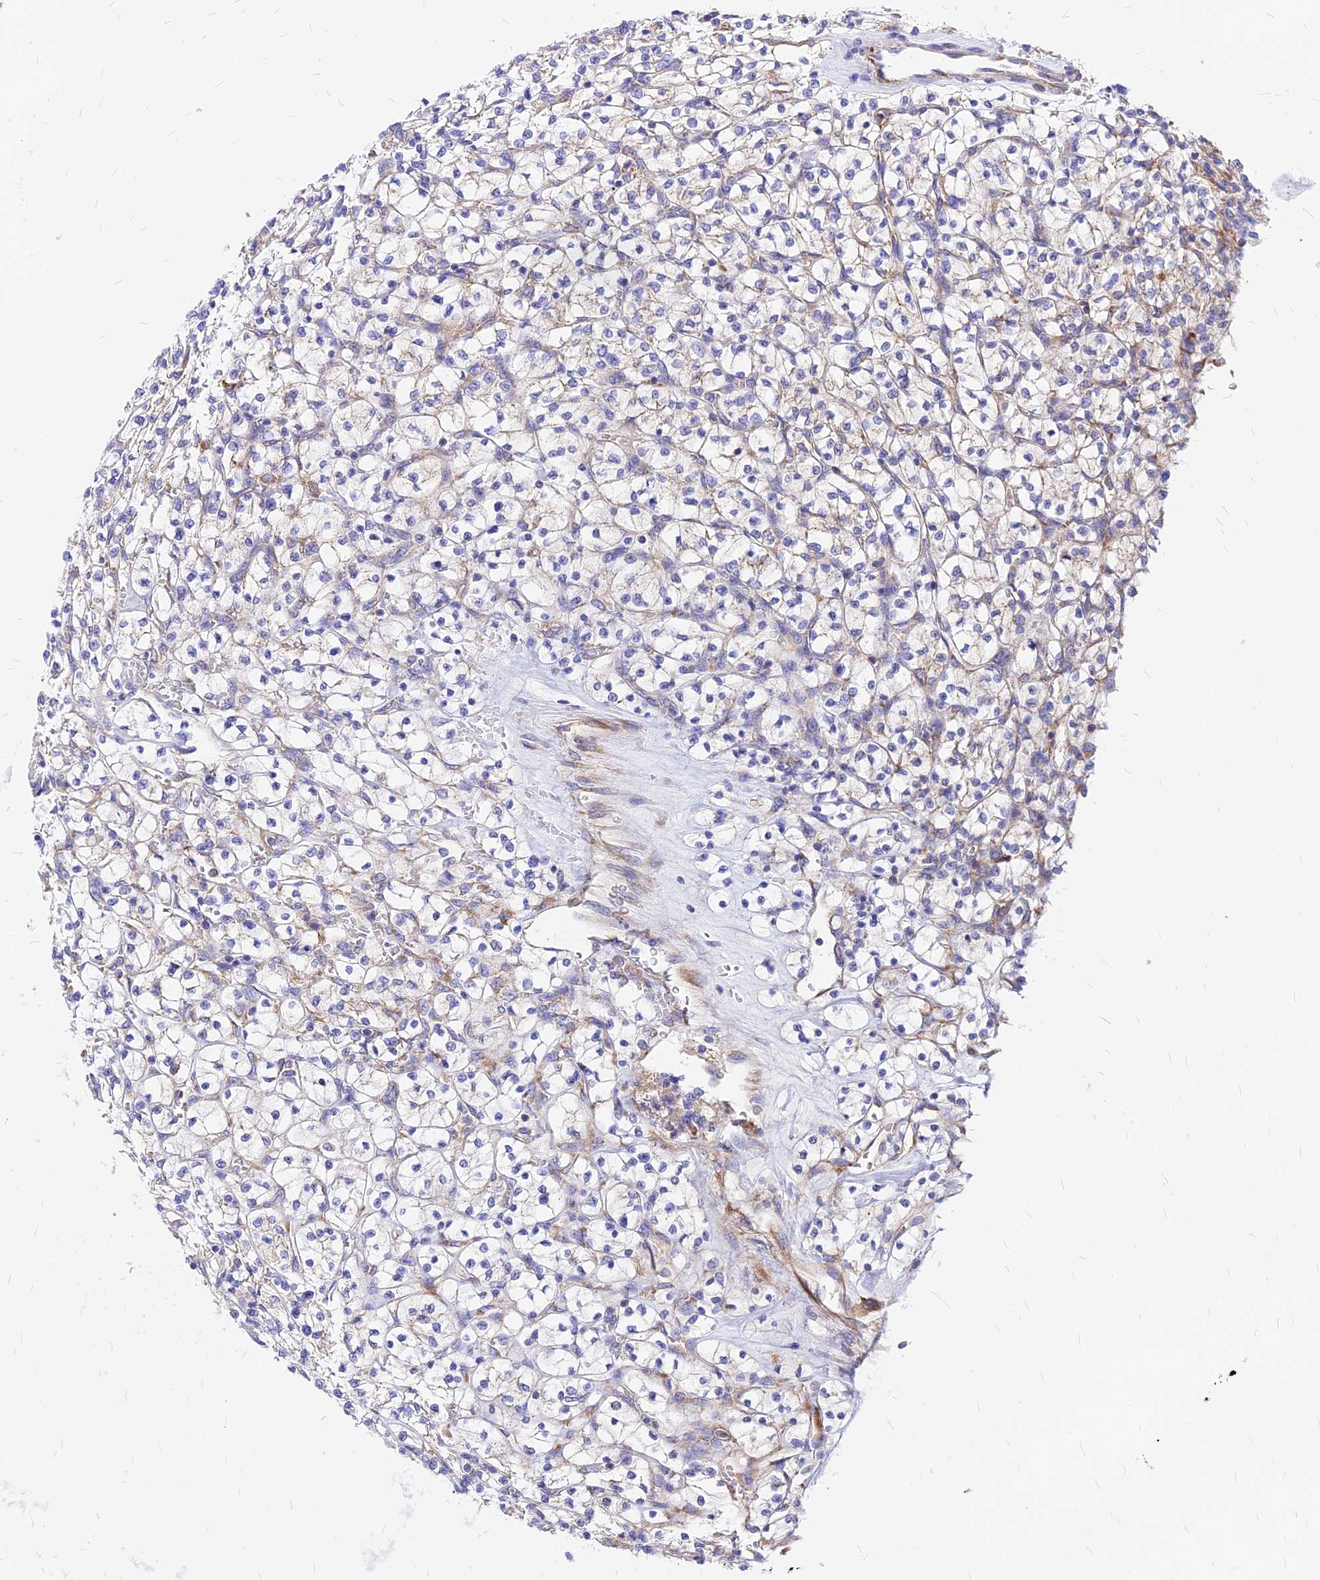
{"staining": {"intensity": "negative", "quantity": "none", "location": "none"}, "tissue": "renal cancer", "cell_type": "Tumor cells", "image_type": "cancer", "snomed": [{"axis": "morphology", "description": "Adenocarcinoma, NOS"}, {"axis": "topography", "description": "Kidney"}], "caption": "DAB immunohistochemical staining of human adenocarcinoma (renal) reveals no significant staining in tumor cells.", "gene": "RPL19", "patient": {"sex": "female", "age": 64}}